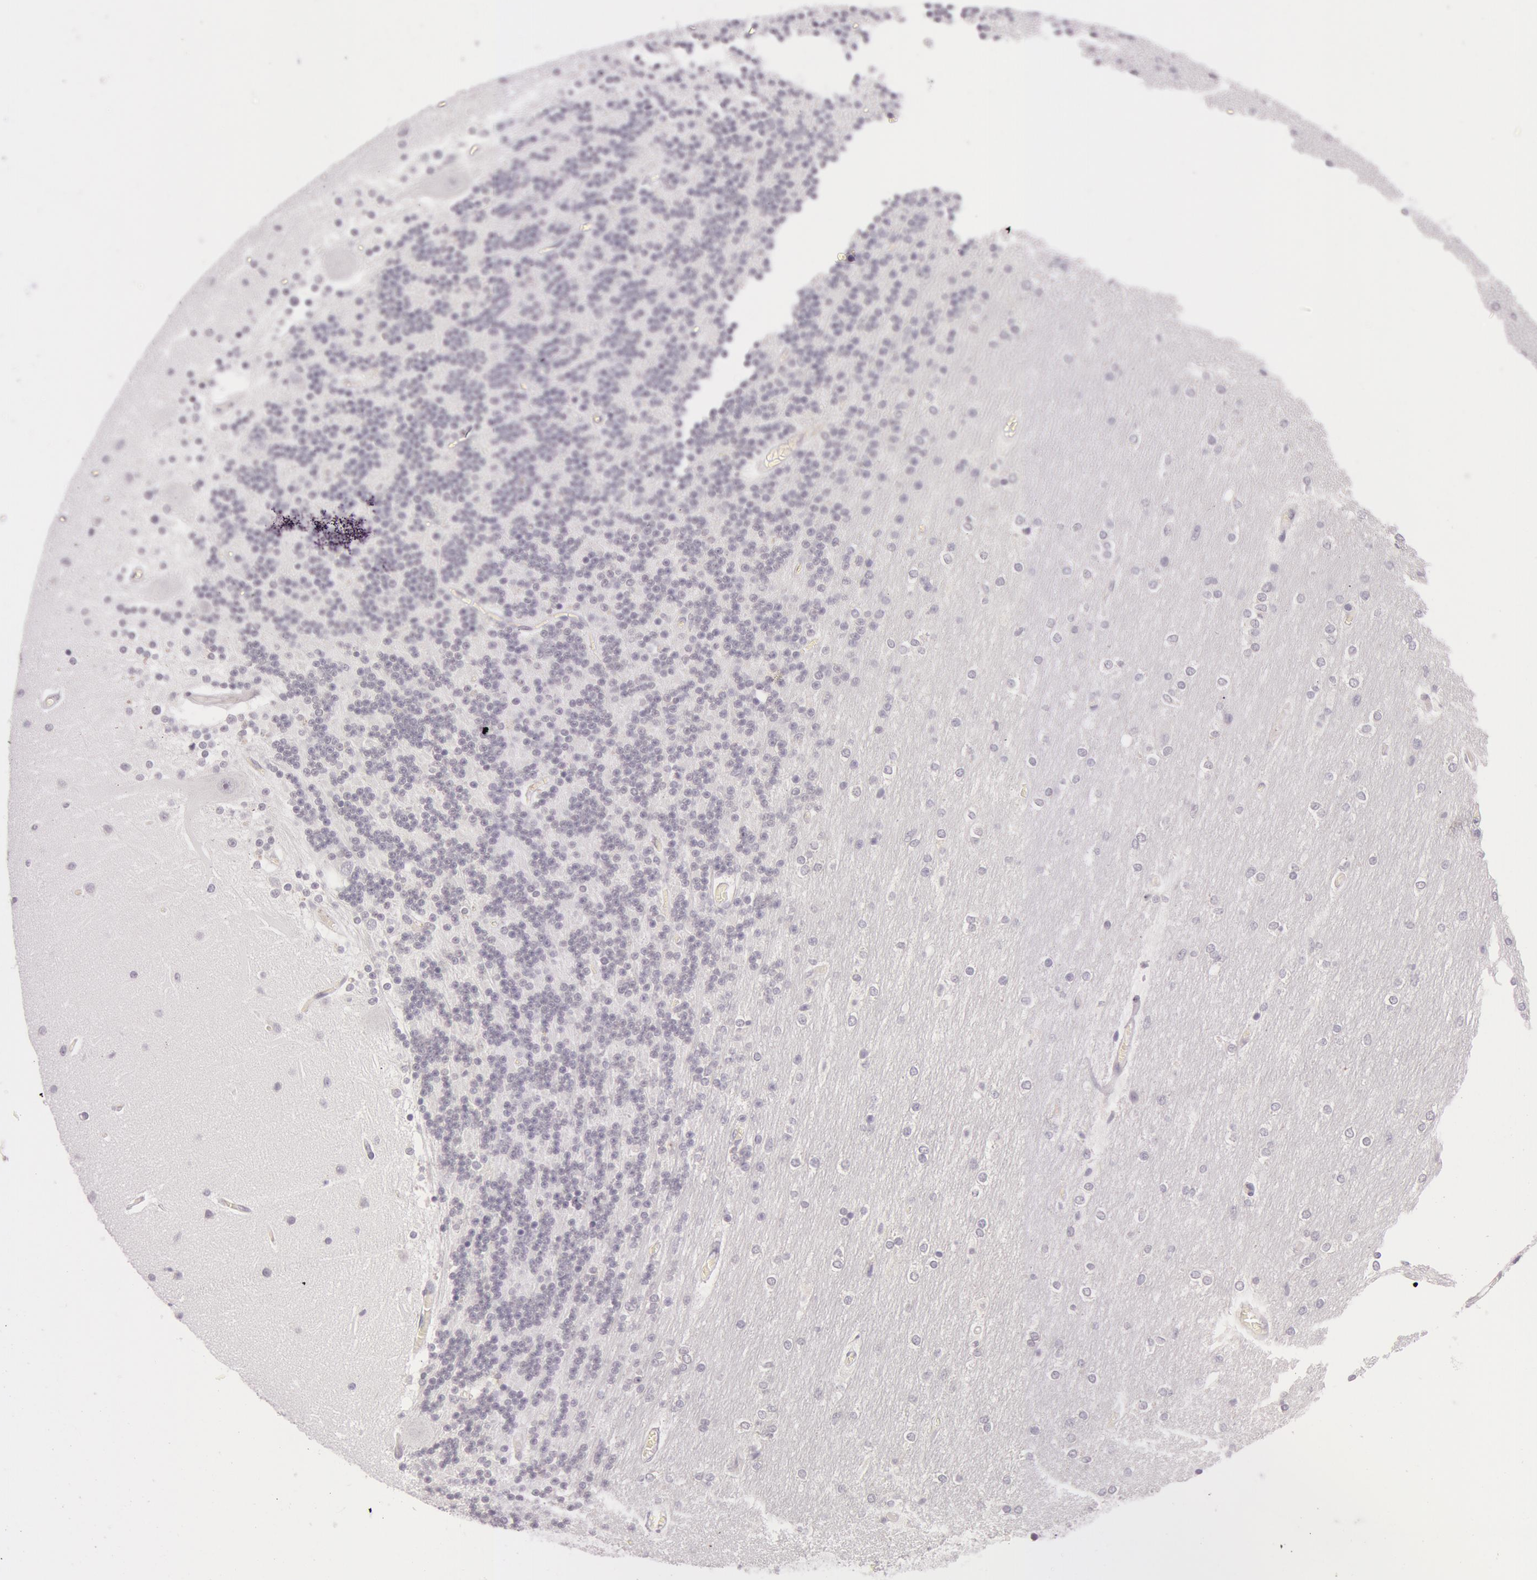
{"staining": {"intensity": "negative", "quantity": "none", "location": "none"}, "tissue": "cerebellum", "cell_type": "Cells in granular layer", "image_type": "normal", "snomed": [{"axis": "morphology", "description": "Normal tissue, NOS"}, {"axis": "topography", "description": "Cerebellum"}], "caption": "The immunohistochemistry (IHC) image has no significant staining in cells in granular layer of cerebellum. The staining was performed using DAB (3,3'-diaminobenzidine) to visualize the protein expression in brown, while the nuclei were stained in blue with hematoxylin (Magnification: 20x).", "gene": "RBMY1A1", "patient": {"sex": "female", "age": 54}}